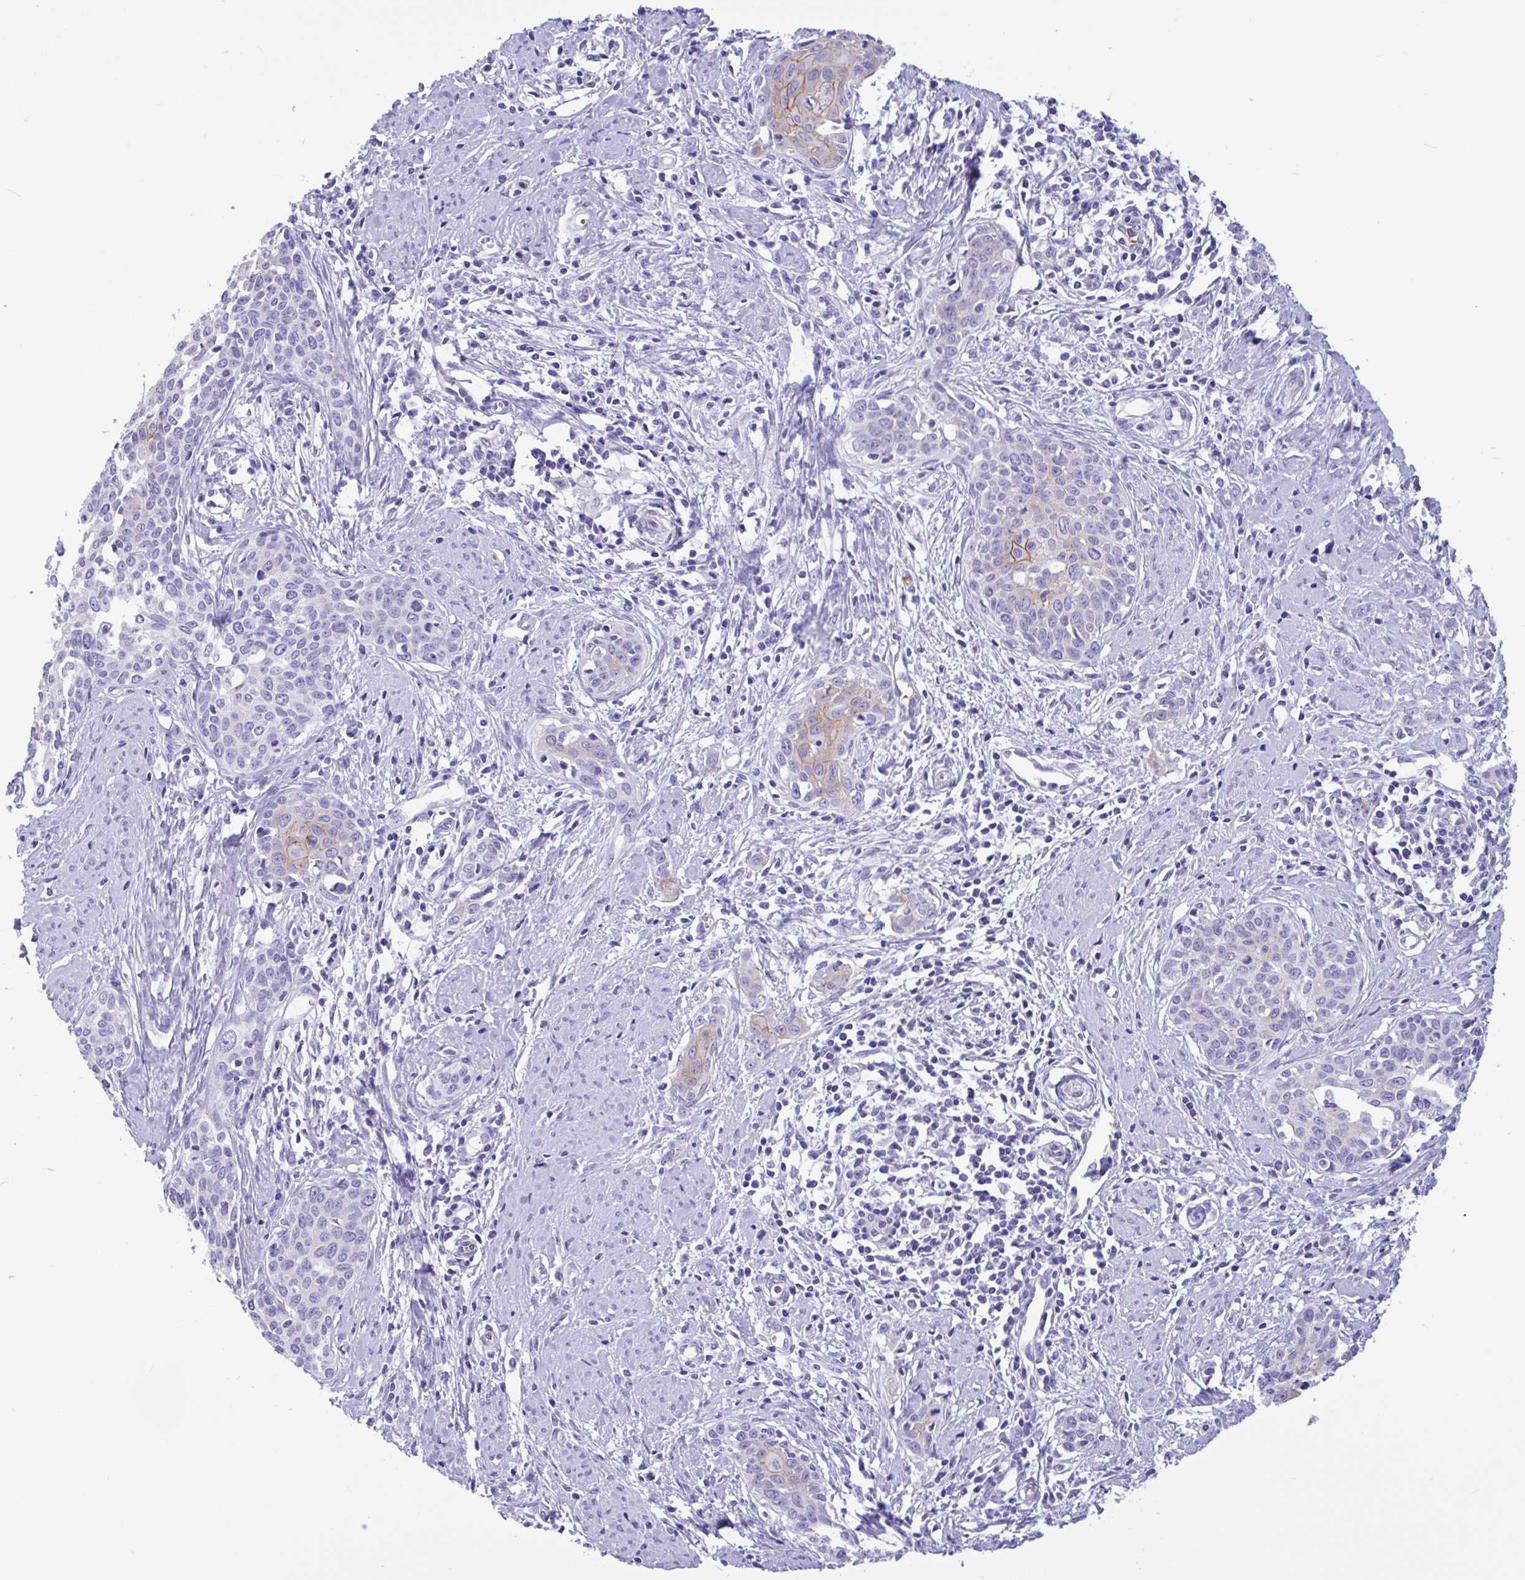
{"staining": {"intensity": "moderate", "quantity": "<25%", "location": "cytoplasmic/membranous"}, "tissue": "cervical cancer", "cell_type": "Tumor cells", "image_type": "cancer", "snomed": [{"axis": "morphology", "description": "Squamous cell carcinoma, NOS"}, {"axis": "topography", "description": "Cervix"}], "caption": "IHC (DAB) staining of human squamous cell carcinoma (cervical) demonstrates moderate cytoplasmic/membranous protein expression in about <25% of tumor cells.", "gene": "TMEM79", "patient": {"sex": "female", "age": 46}}